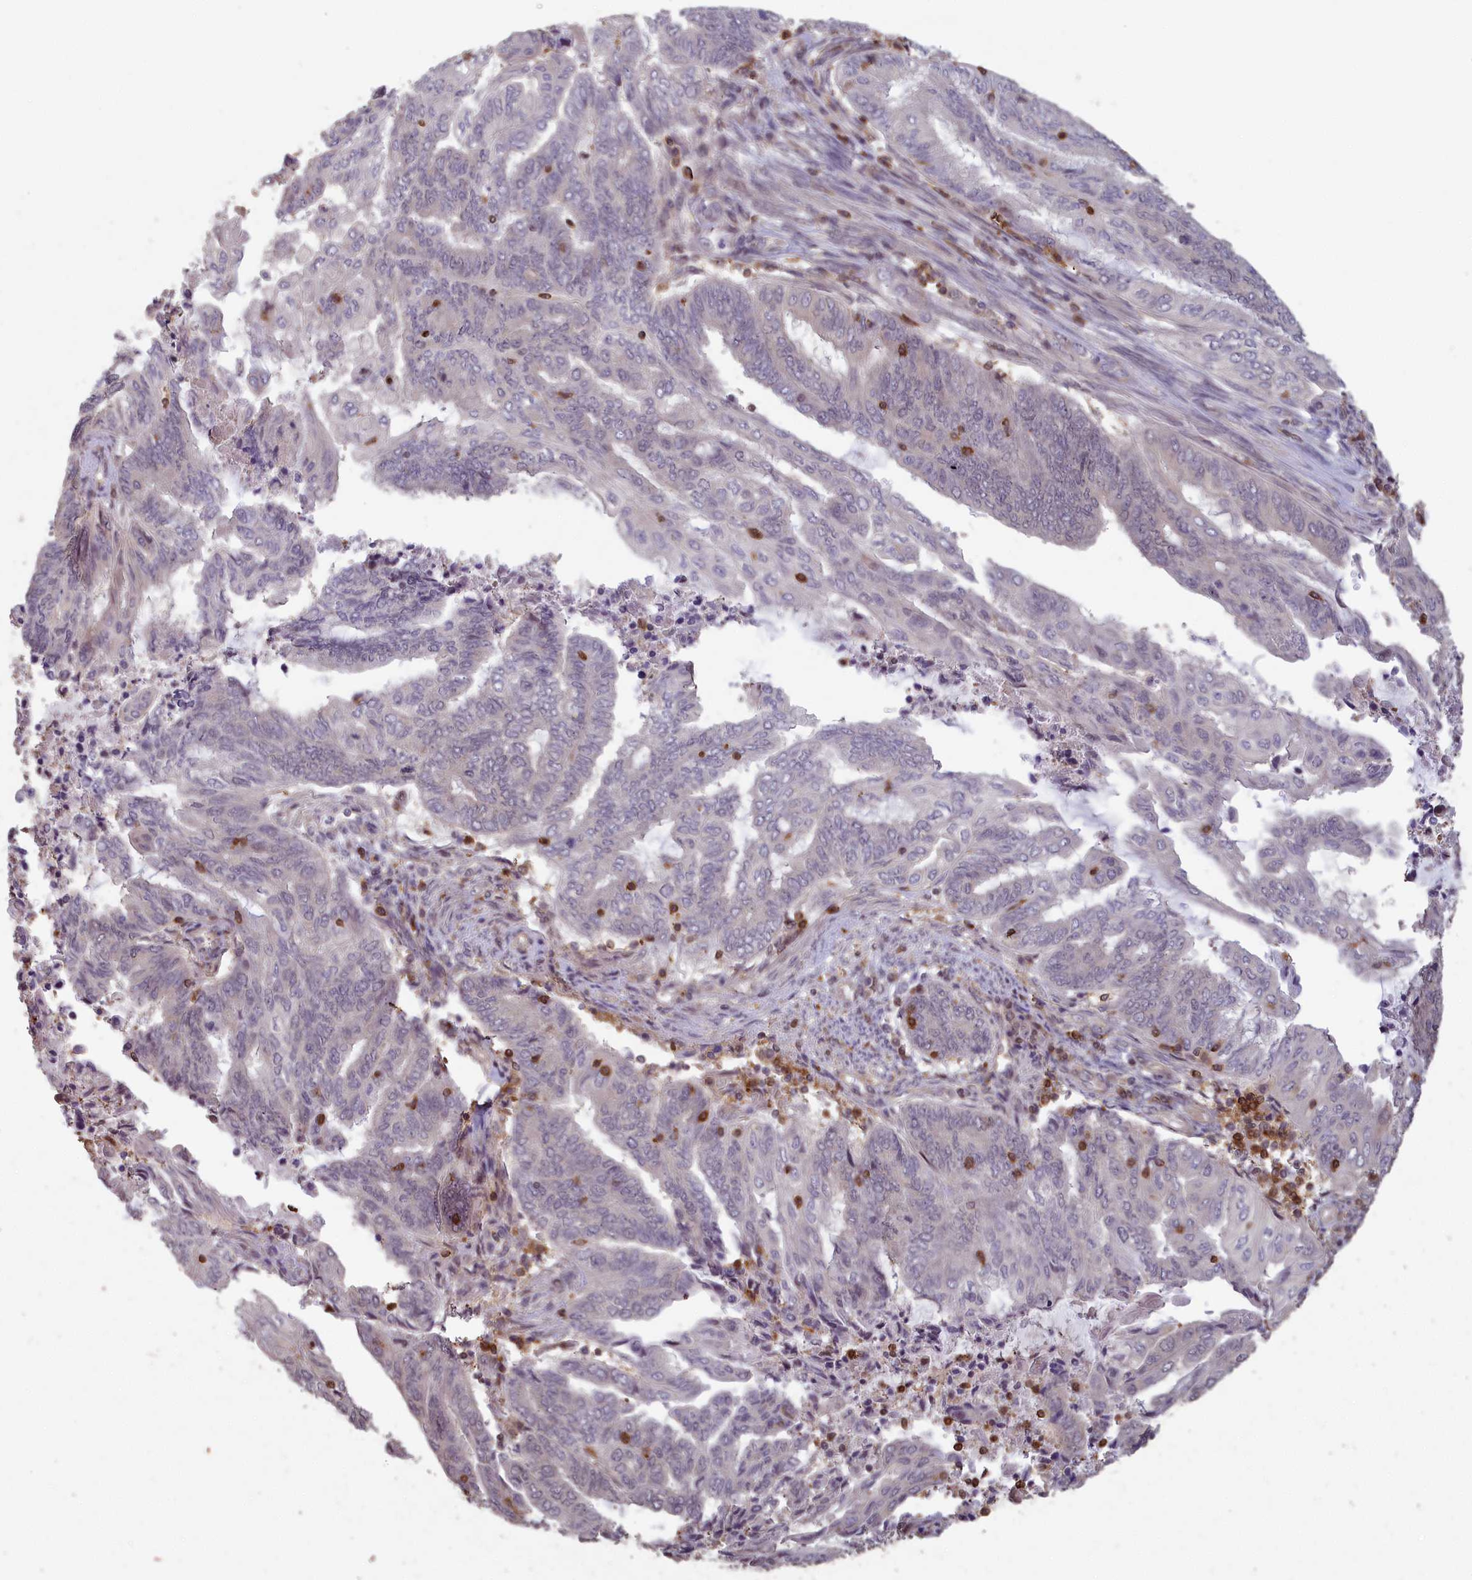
{"staining": {"intensity": "negative", "quantity": "none", "location": "none"}, "tissue": "endometrial cancer", "cell_type": "Tumor cells", "image_type": "cancer", "snomed": [{"axis": "morphology", "description": "Adenocarcinoma, NOS"}, {"axis": "topography", "description": "Uterus"}, {"axis": "topography", "description": "Endometrium"}], "caption": "Immunohistochemical staining of endometrial cancer (adenocarcinoma) reveals no significant staining in tumor cells.", "gene": "MADD", "patient": {"sex": "female", "age": 70}}